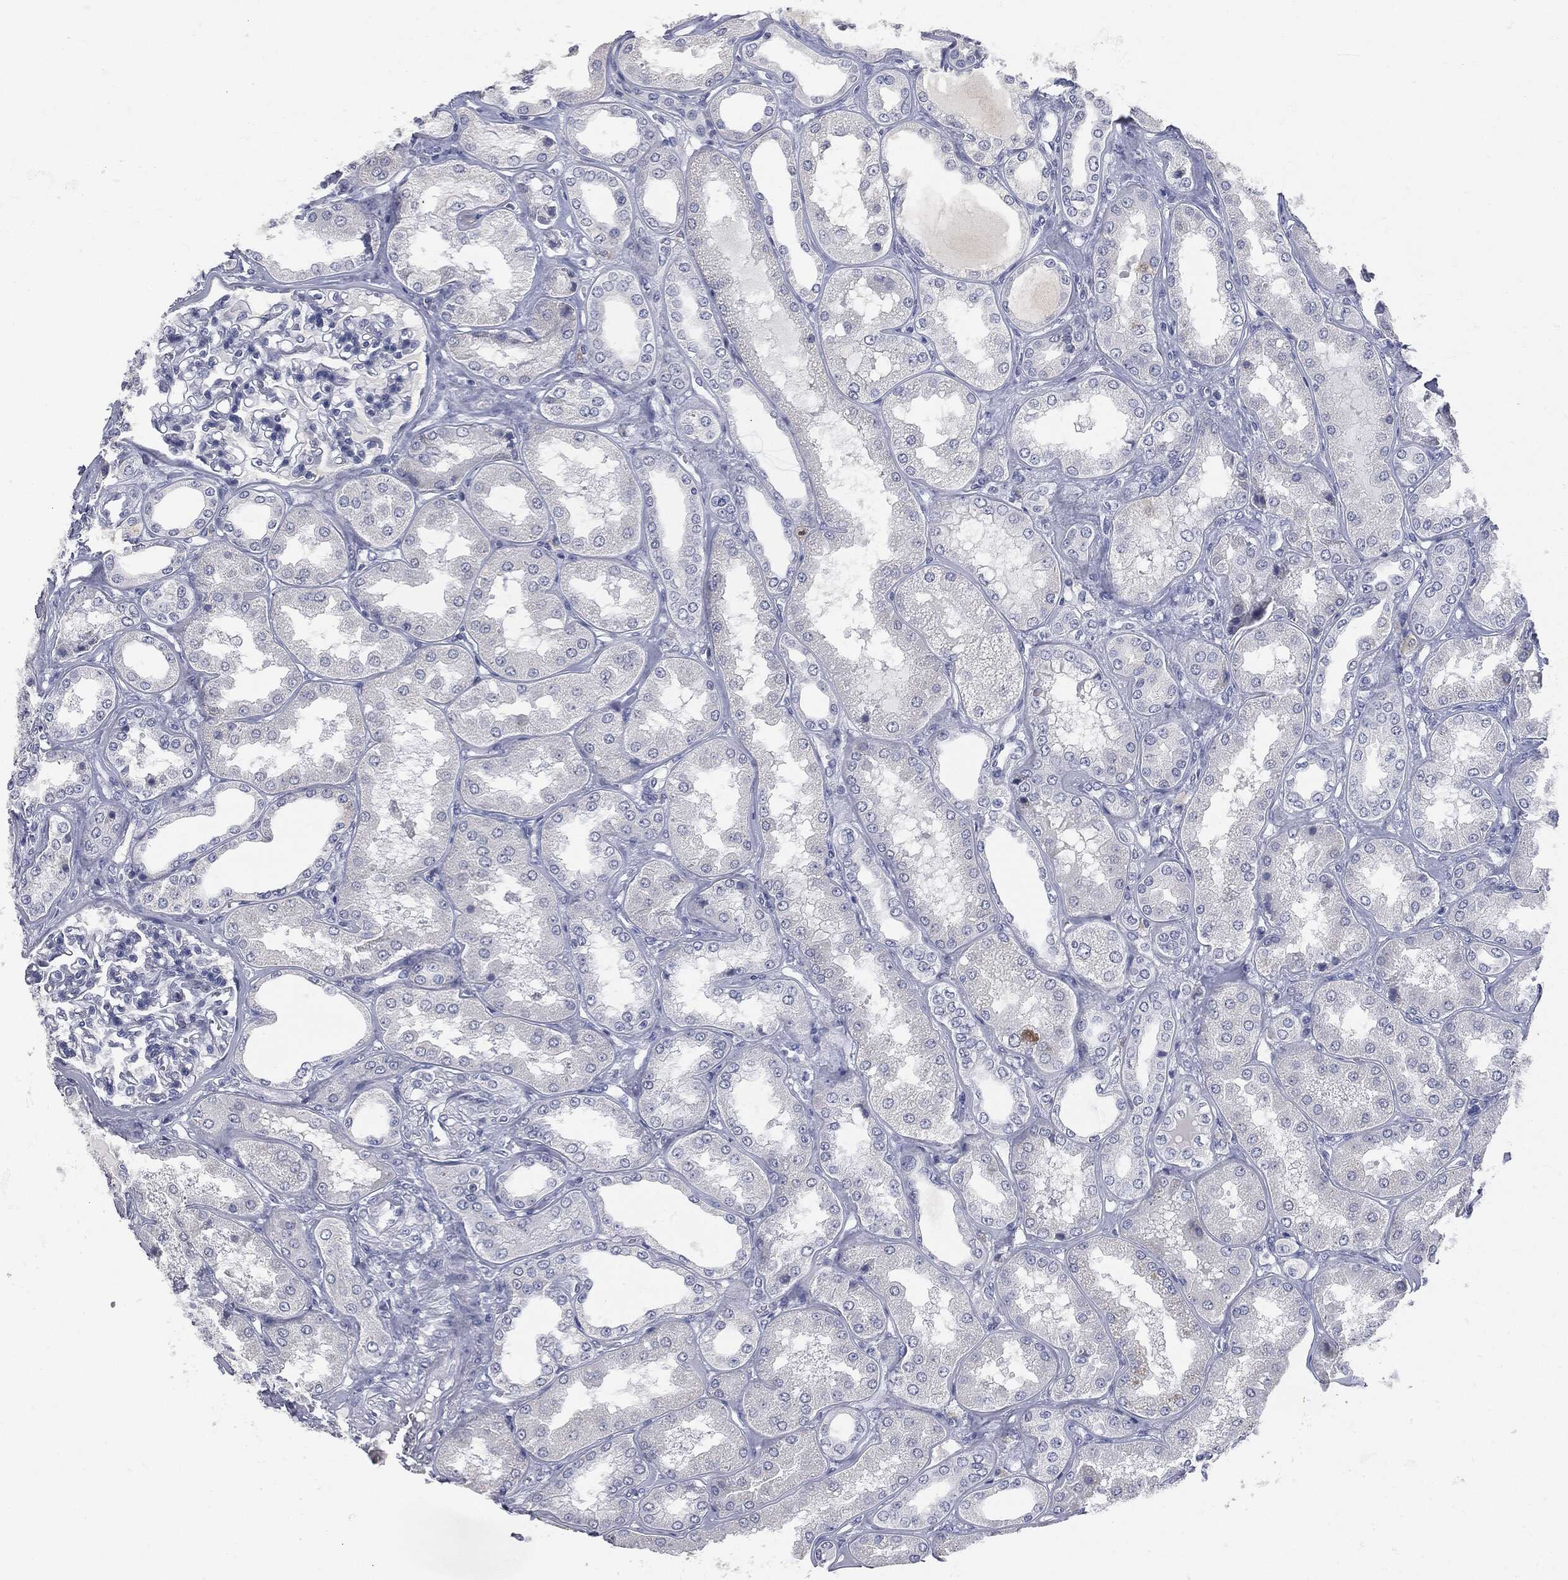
{"staining": {"intensity": "negative", "quantity": "none", "location": "none"}, "tissue": "kidney", "cell_type": "Cells in glomeruli", "image_type": "normal", "snomed": [{"axis": "morphology", "description": "Normal tissue, NOS"}, {"axis": "topography", "description": "Kidney"}], "caption": "DAB (3,3'-diaminobenzidine) immunohistochemical staining of unremarkable human kidney shows no significant staining in cells in glomeruli.", "gene": "UBE2C", "patient": {"sex": "female", "age": 56}}